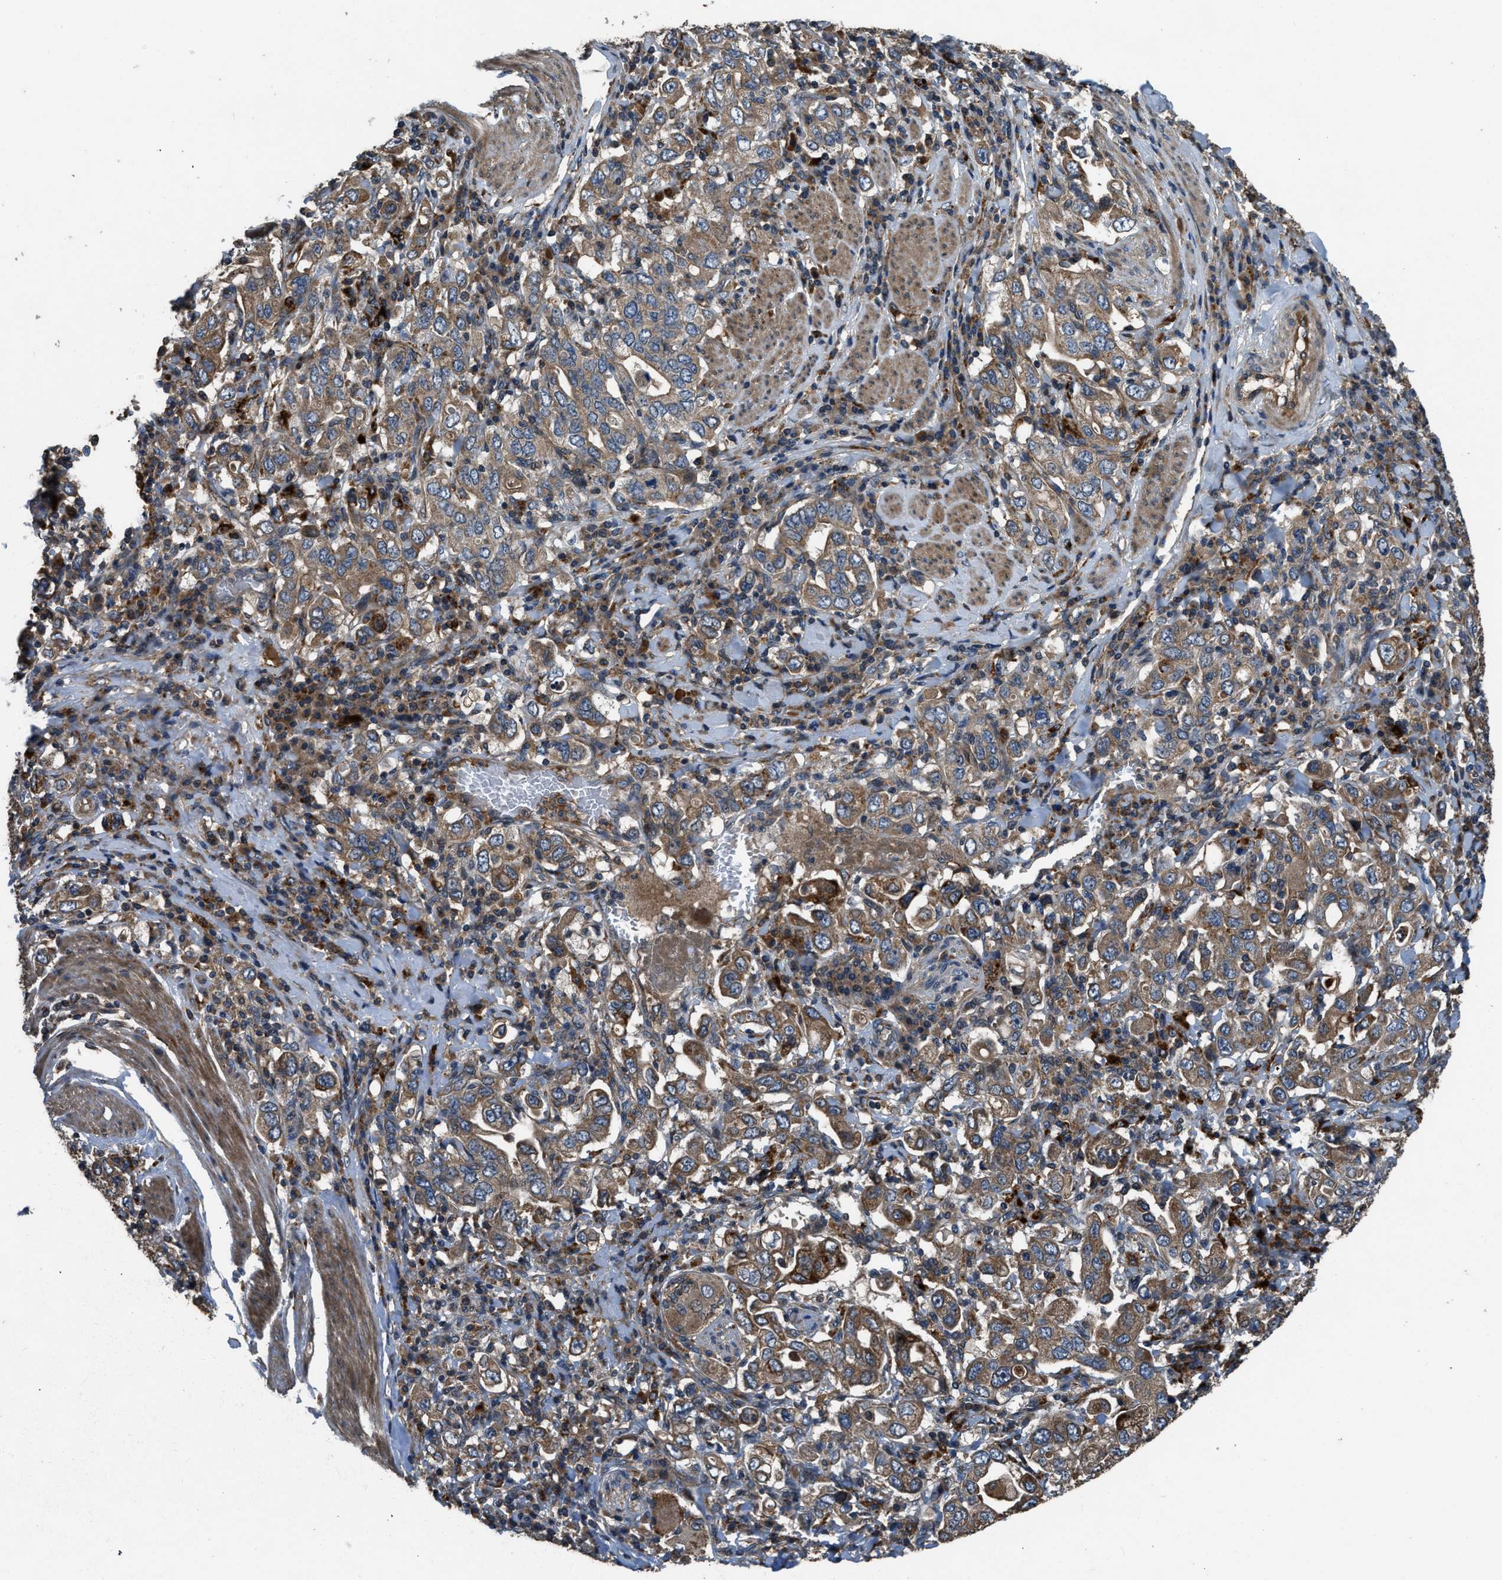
{"staining": {"intensity": "moderate", "quantity": ">75%", "location": "cytoplasmic/membranous"}, "tissue": "stomach cancer", "cell_type": "Tumor cells", "image_type": "cancer", "snomed": [{"axis": "morphology", "description": "Adenocarcinoma, NOS"}, {"axis": "topography", "description": "Stomach, upper"}], "caption": "Stomach cancer (adenocarcinoma) stained for a protein (brown) exhibits moderate cytoplasmic/membranous positive staining in approximately >75% of tumor cells.", "gene": "GGH", "patient": {"sex": "male", "age": 62}}